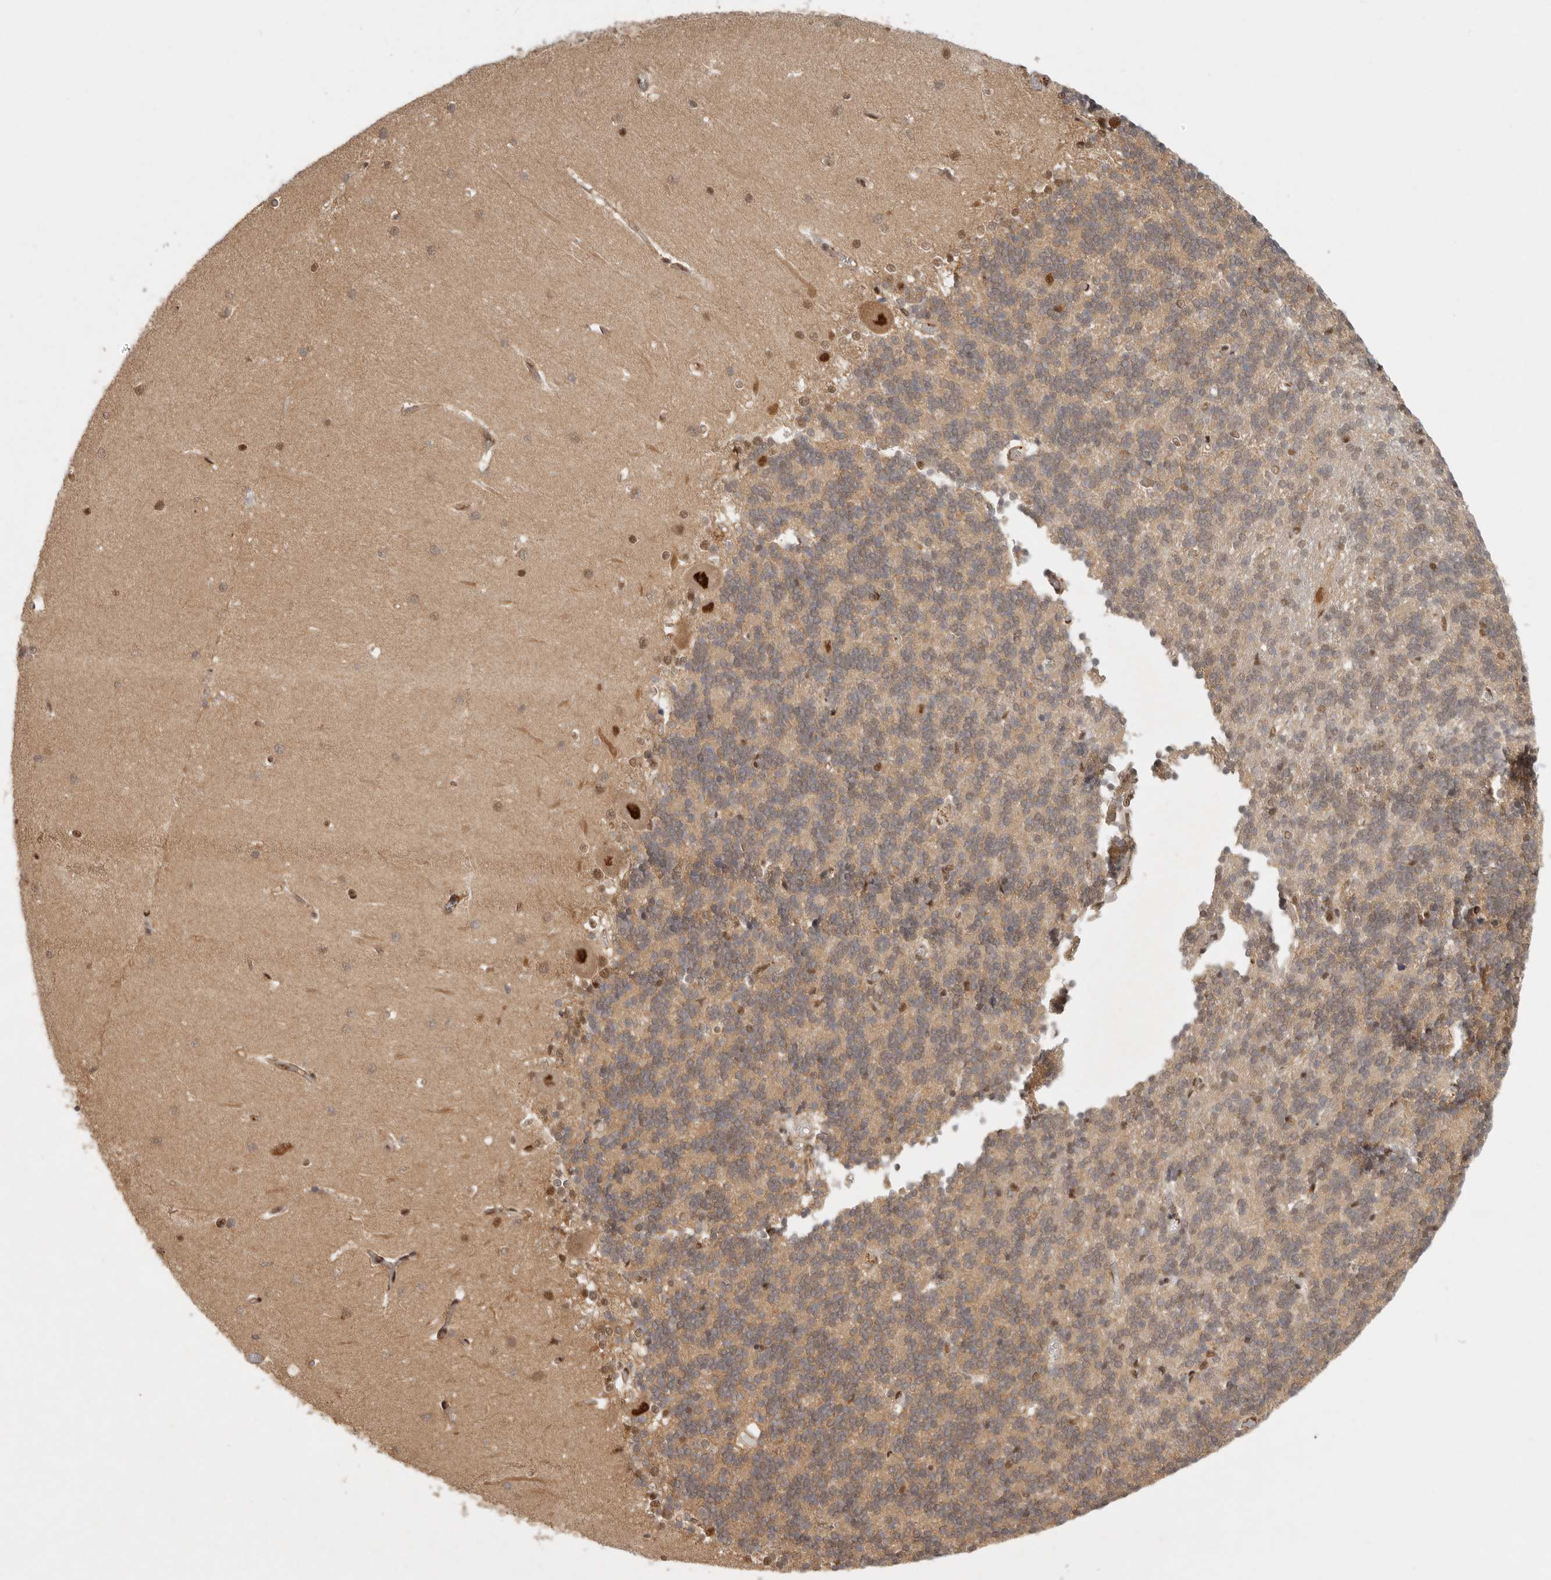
{"staining": {"intensity": "moderate", "quantity": "<25%", "location": "cytoplasmic/membranous,nuclear"}, "tissue": "cerebellum", "cell_type": "Cells in granular layer", "image_type": "normal", "snomed": [{"axis": "morphology", "description": "Normal tissue, NOS"}, {"axis": "topography", "description": "Cerebellum"}], "caption": "A brown stain highlights moderate cytoplasmic/membranous,nuclear positivity of a protein in cells in granular layer of benign cerebellum. The staining was performed using DAB to visualize the protein expression in brown, while the nuclei were stained in blue with hematoxylin (Magnification: 20x).", "gene": "PSMA5", "patient": {"sex": "male", "age": 37}}